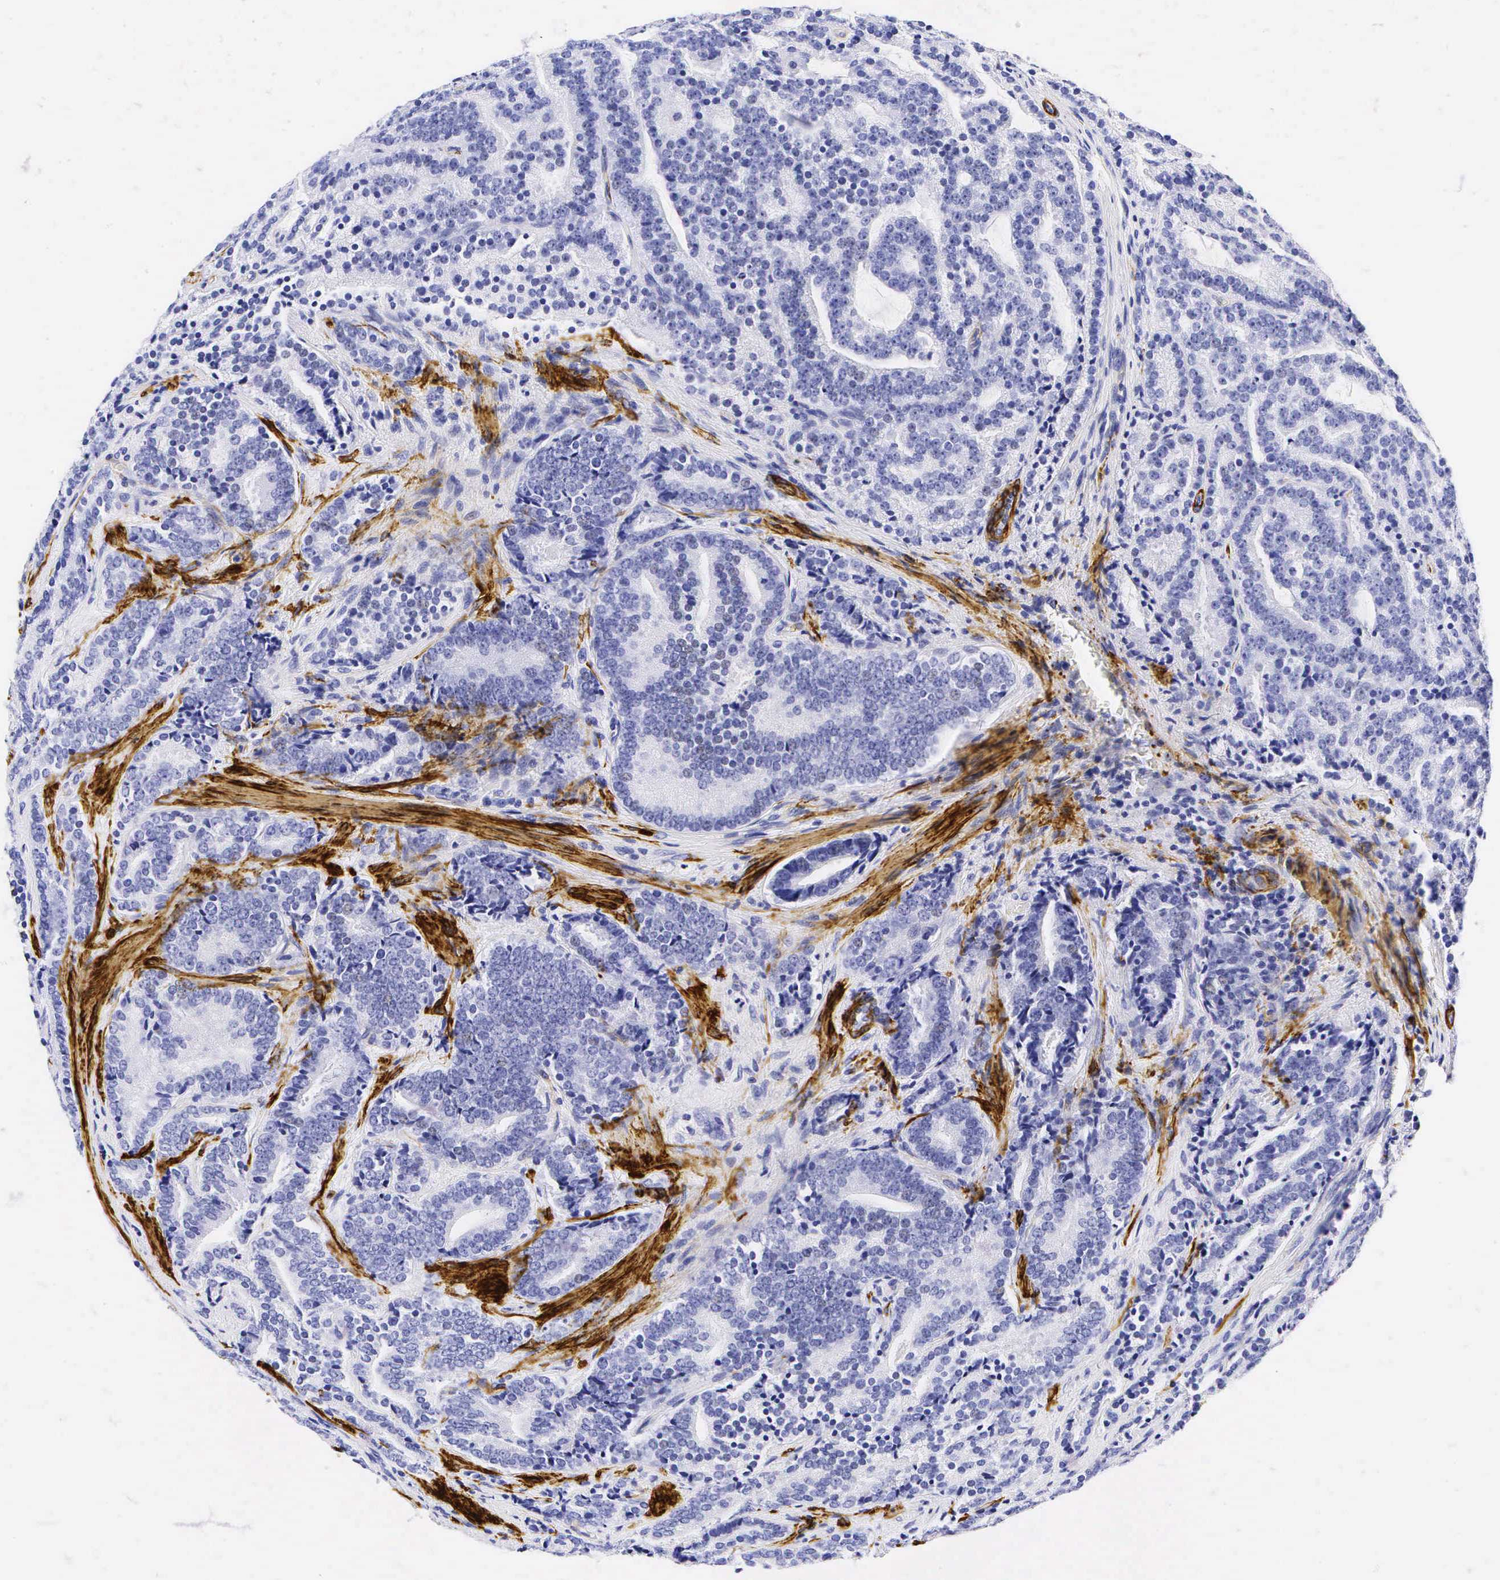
{"staining": {"intensity": "negative", "quantity": "none", "location": "none"}, "tissue": "prostate cancer", "cell_type": "Tumor cells", "image_type": "cancer", "snomed": [{"axis": "morphology", "description": "Adenocarcinoma, Medium grade"}, {"axis": "topography", "description": "Prostate"}], "caption": "Histopathology image shows no protein positivity in tumor cells of prostate cancer (medium-grade adenocarcinoma) tissue.", "gene": "CALD1", "patient": {"sex": "male", "age": 65}}